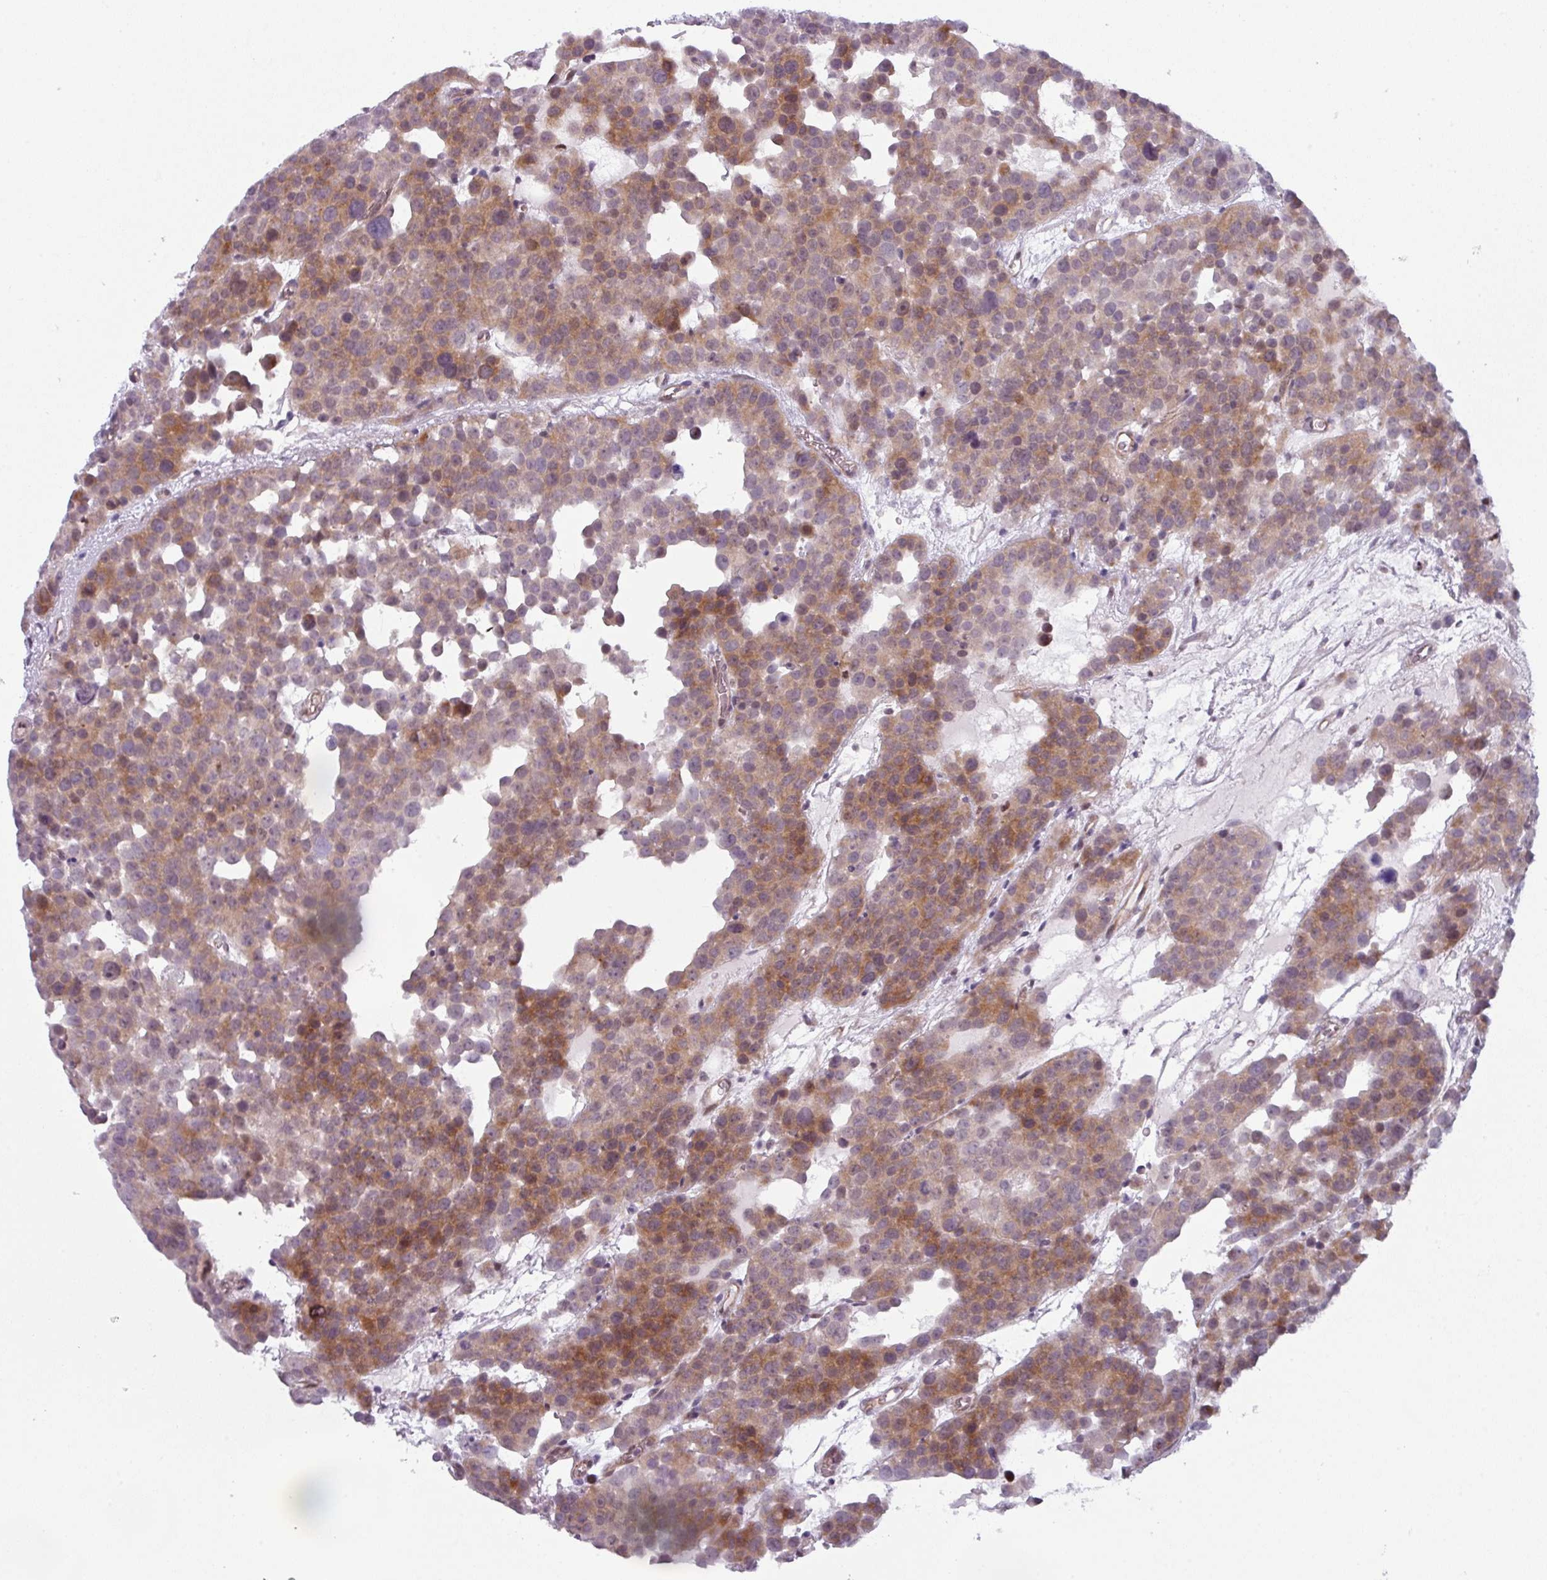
{"staining": {"intensity": "moderate", "quantity": ">75%", "location": "cytoplasmic/membranous"}, "tissue": "testis cancer", "cell_type": "Tumor cells", "image_type": "cancer", "snomed": [{"axis": "morphology", "description": "Seminoma, NOS"}, {"axis": "topography", "description": "Testis"}], "caption": "High-magnification brightfield microscopy of testis cancer (seminoma) stained with DAB (brown) and counterstained with hematoxylin (blue). tumor cells exhibit moderate cytoplasmic/membranous staining is appreciated in approximately>75% of cells.", "gene": "PRAMEF12", "patient": {"sex": "male", "age": 71}}